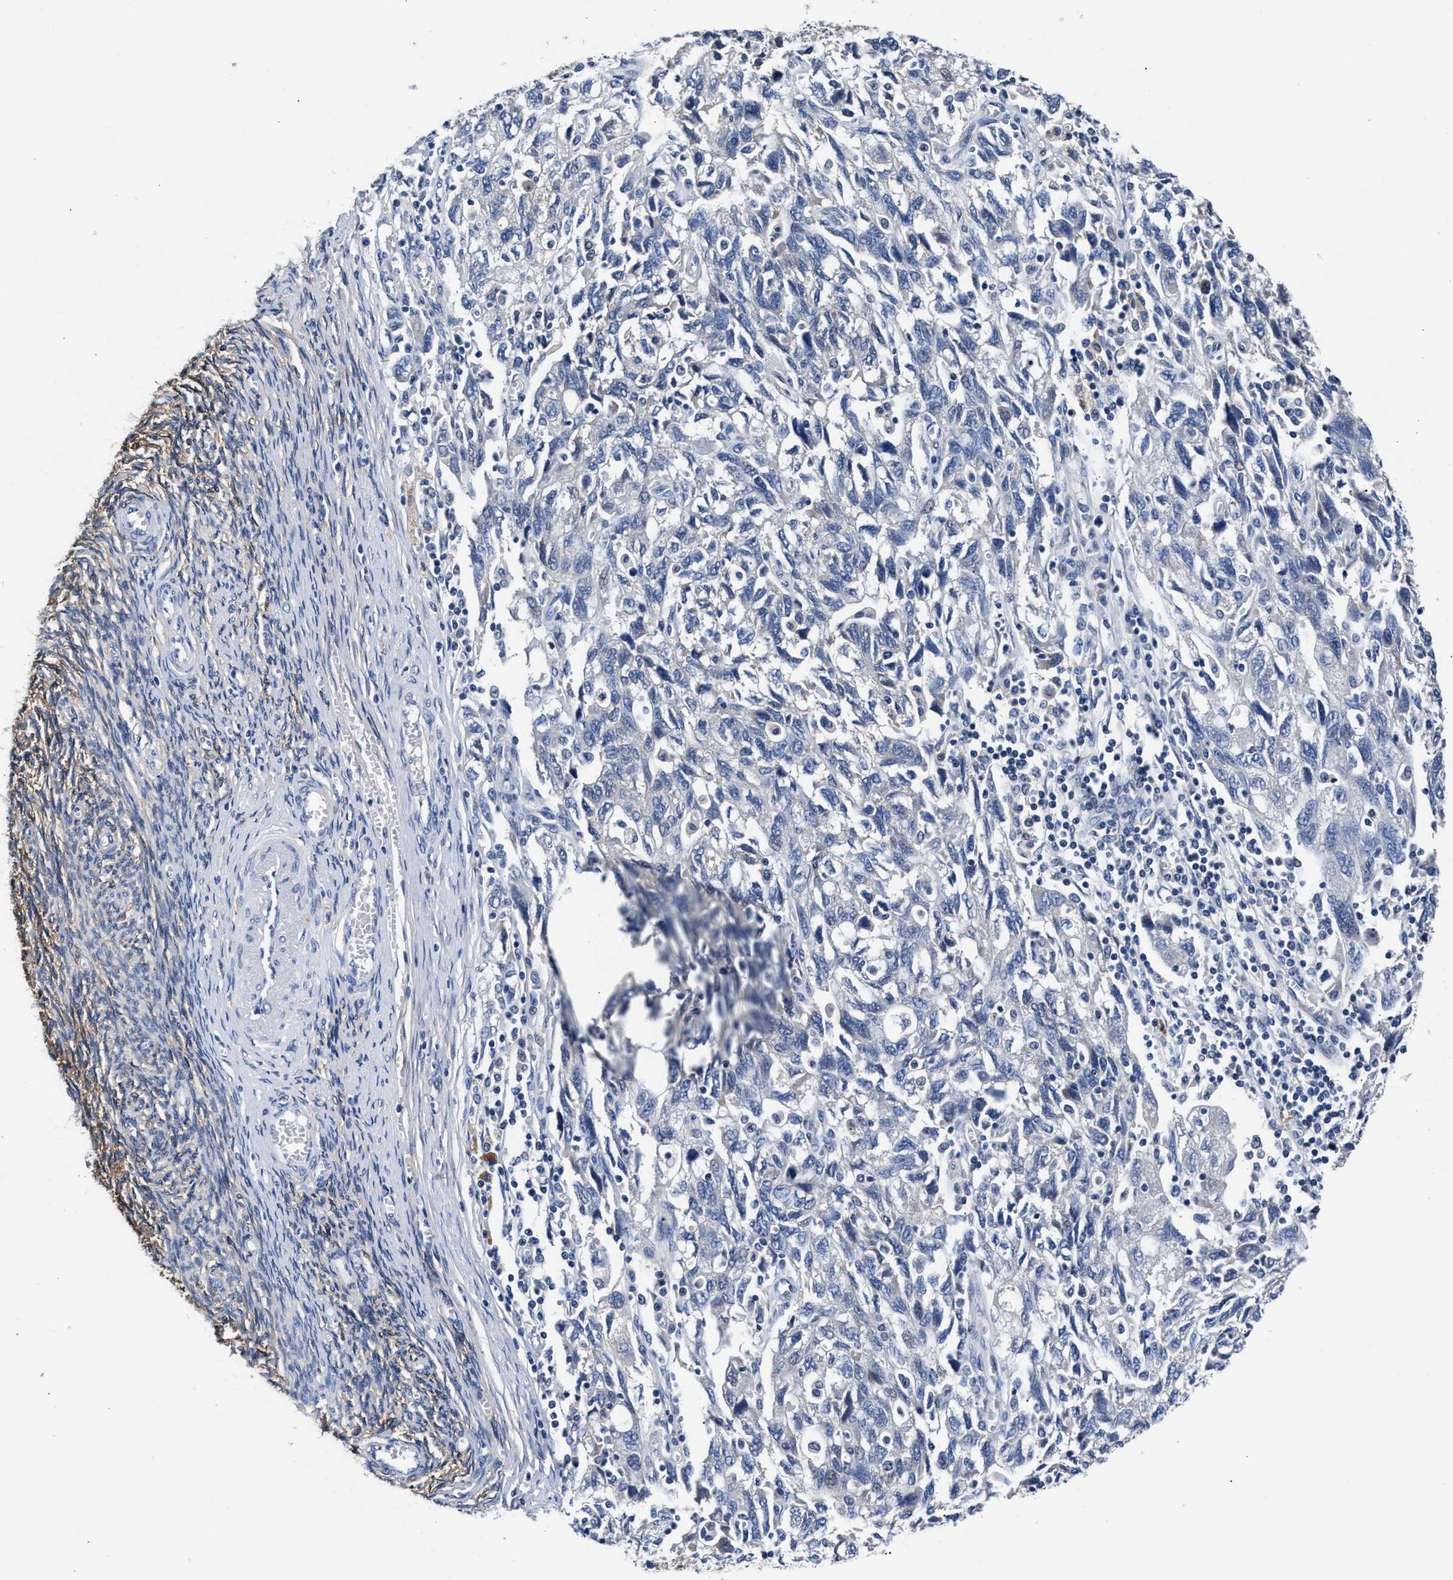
{"staining": {"intensity": "negative", "quantity": "none", "location": "none"}, "tissue": "ovarian cancer", "cell_type": "Tumor cells", "image_type": "cancer", "snomed": [{"axis": "morphology", "description": "Carcinoma, NOS"}, {"axis": "morphology", "description": "Cystadenocarcinoma, serous, NOS"}, {"axis": "topography", "description": "Ovary"}], "caption": "The immunohistochemistry (IHC) histopathology image has no significant positivity in tumor cells of ovarian cancer (serous cystadenocarcinoma) tissue.", "gene": "GSTM1", "patient": {"sex": "female", "age": 69}}